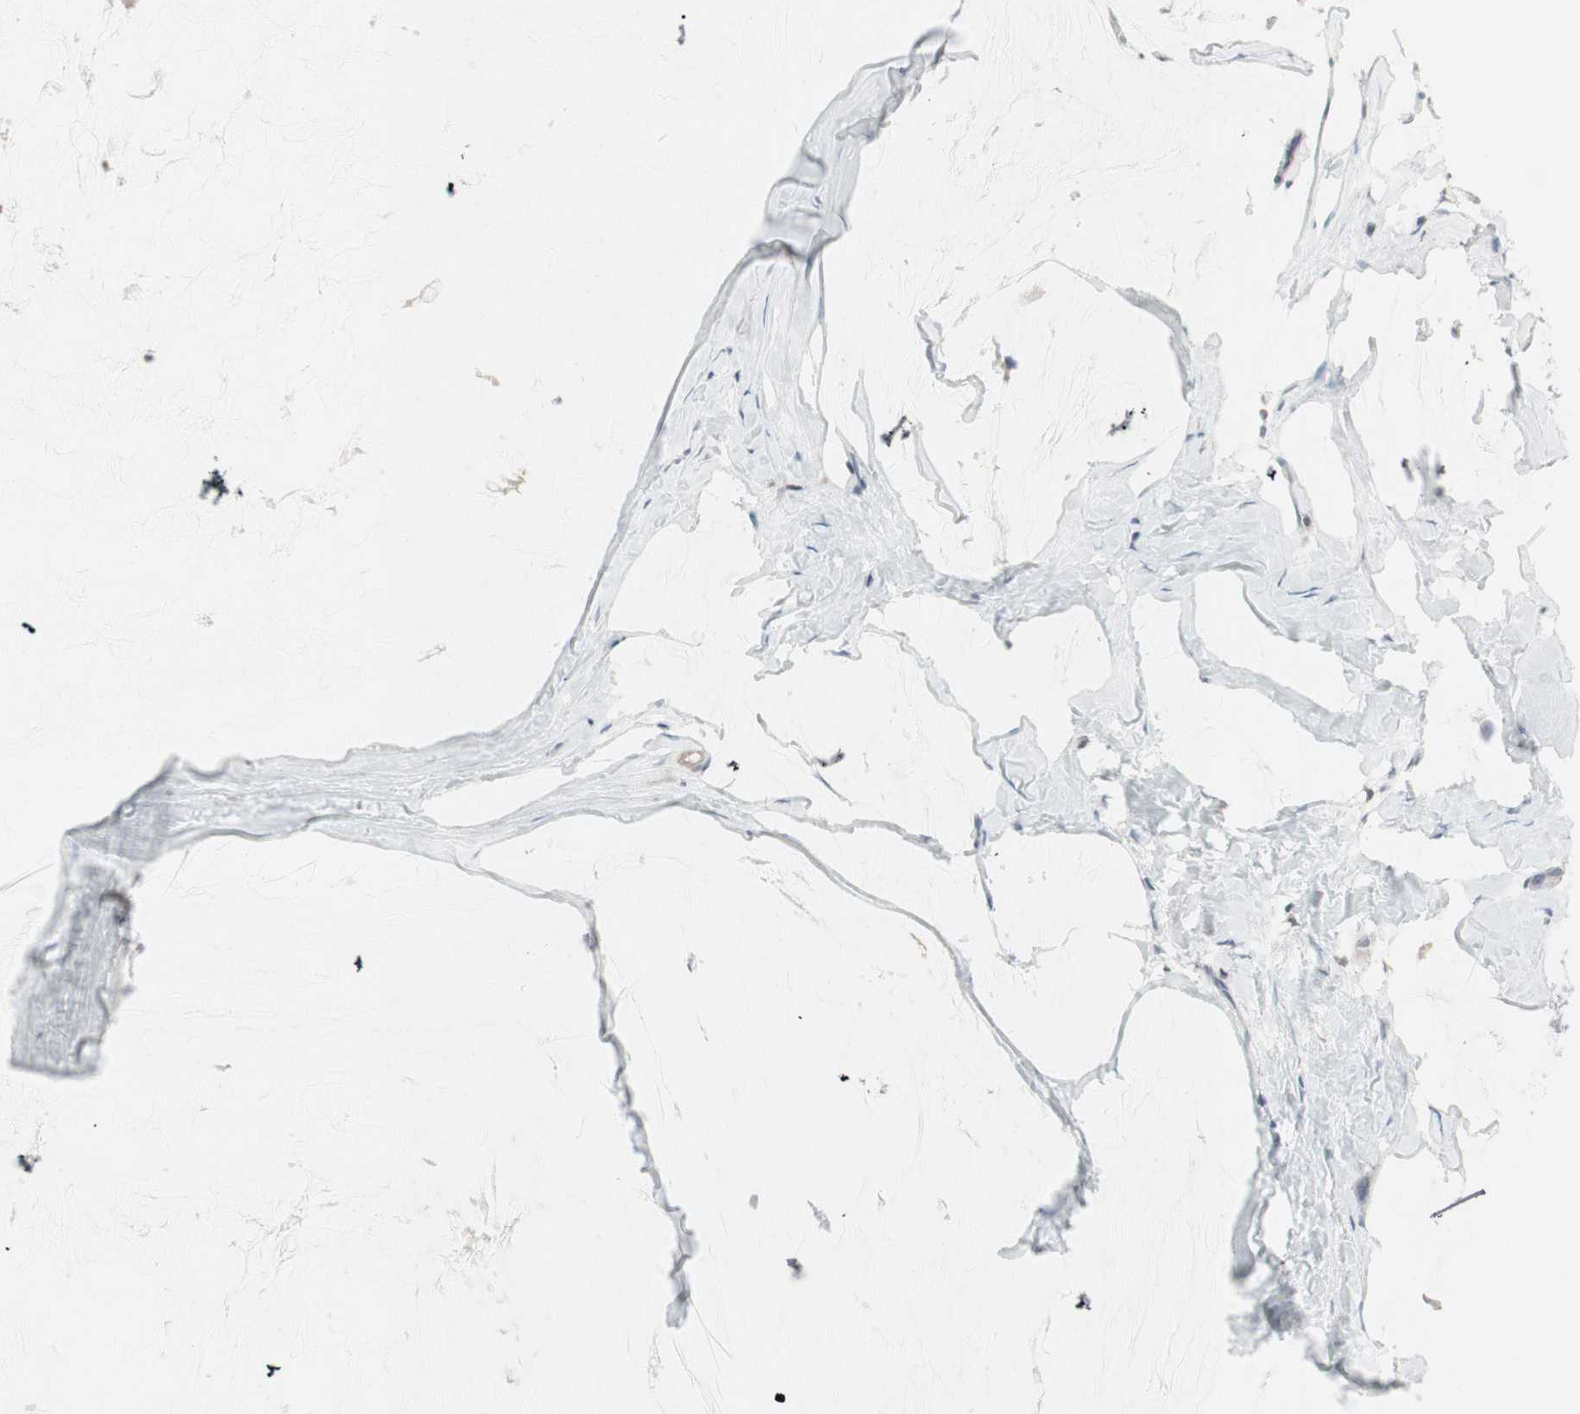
{"staining": {"intensity": "negative", "quantity": "none", "location": "none"}, "tissue": "ovarian cancer", "cell_type": "Tumor cells", "image_type": "cancer", "snomed": [{"axis": "morphology", "description": "Cystadenocarcinoma, mucinous, NOS"}, {"axis": "topography", "description": "Ovary"}], "caption": "Tumor cells are negative for brown protein staining in ovarian mucinous cystadenocarcinoma.", "gene": "MAP4K4", "patient": {"sex": "female", "age": 39}}